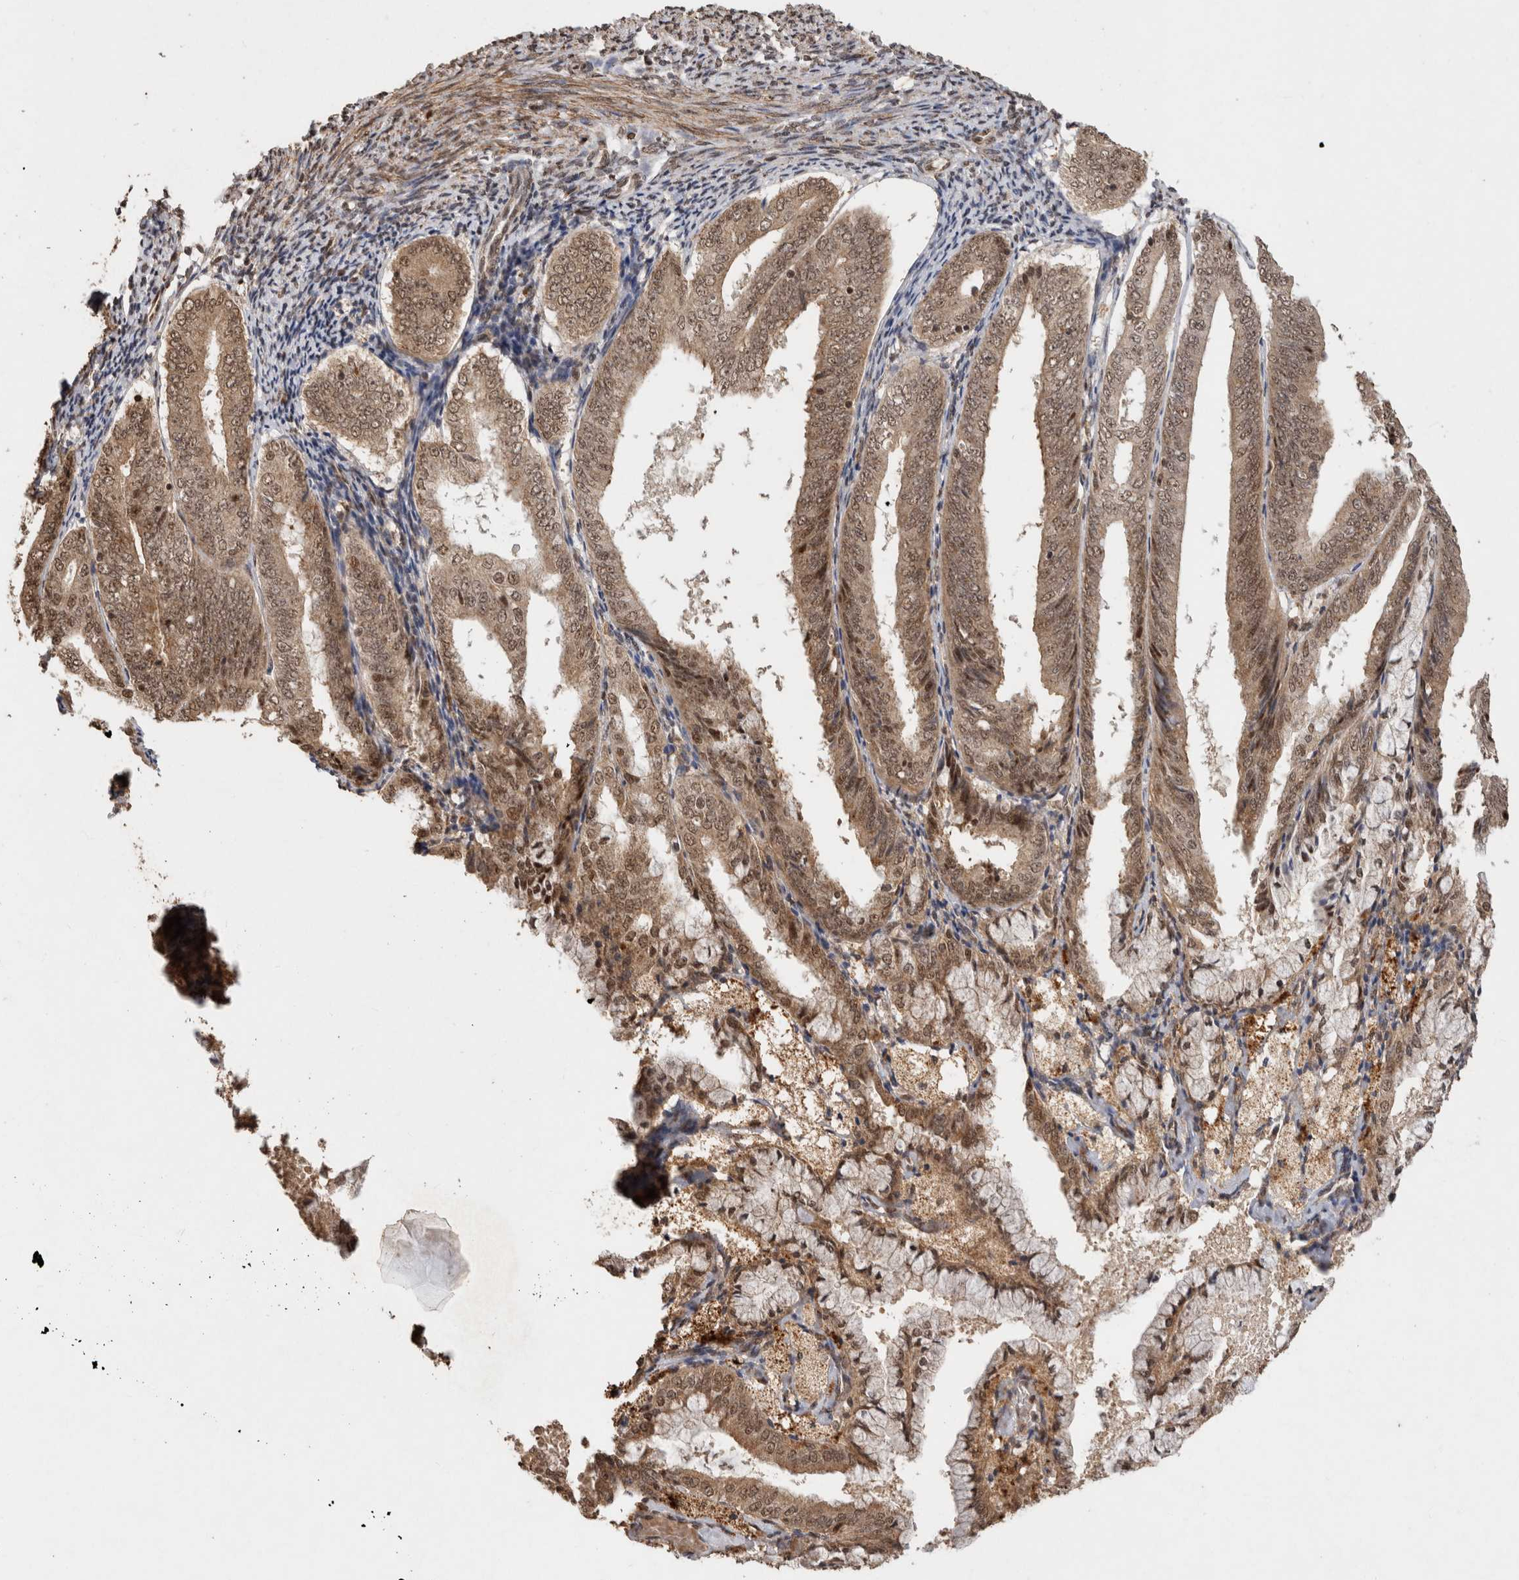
{"staining": {"intensity": "moderate", "quantity": ">75%", "location": "cytoplasmic/membranous,nuclear"}, "tissue": "endometrial cancer", "cell_type": "Tumor cells", "image_type": "cancer", "snomed": [{"axis": "morphology", "description": "Adenocarcinoma, NOS"}, {"axis": "topography", "description": "Endometrium"}], "caption": "This is a histology image of immunohistochemistry (IHC) staining of adenocarcinoma (endometrial), which shows moderate expression in the cytoplasmic/membranous and nuclear of tumor cells.", "gene": "KEAP1", "patient": {"sex": "female", "age": 63}}